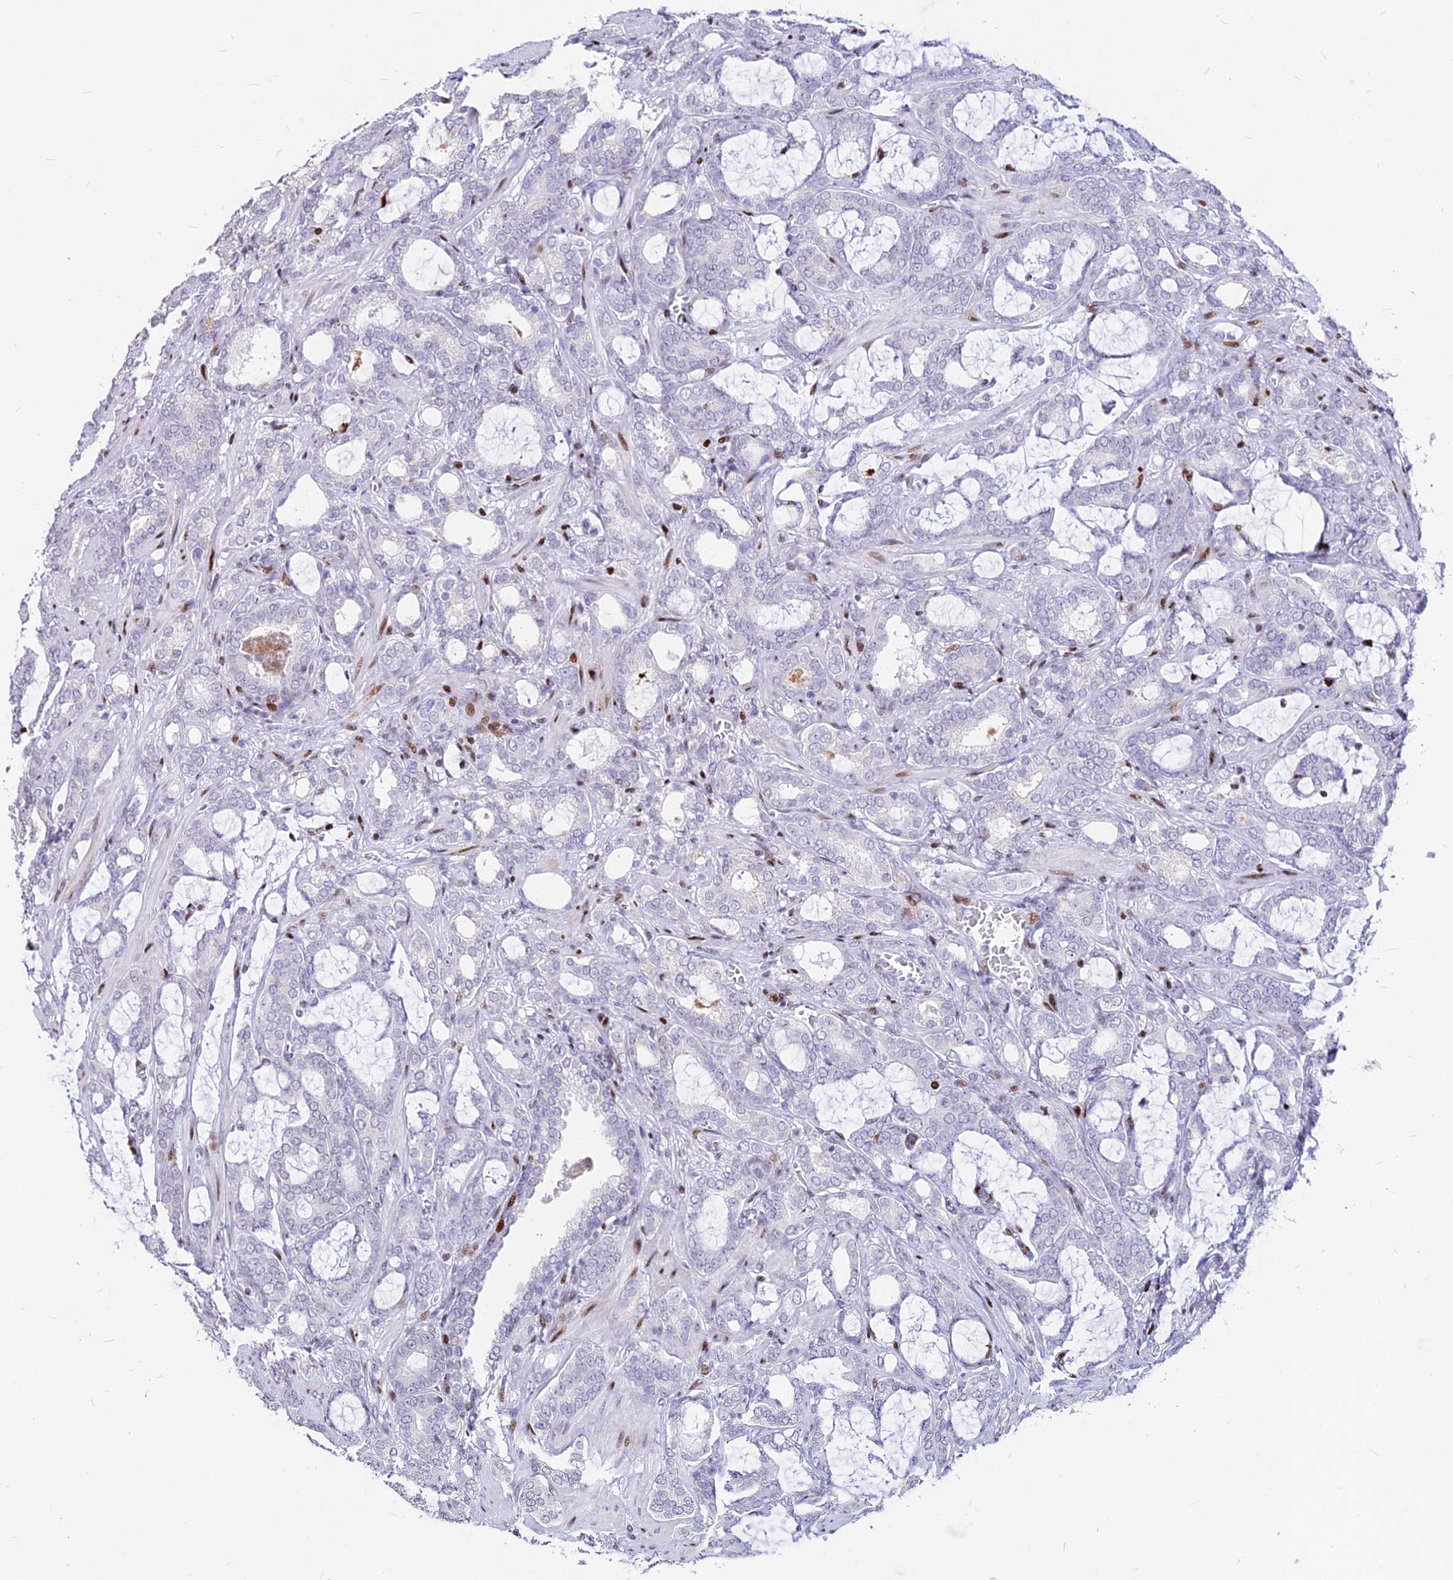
{"staining": {"intensity": "negative", "quantity": "none", "location": "none"}, "tissue": "prostate cancer", "cell_type": "Tumor cells", "image_type": "cancer", "snomed": [{"axis": "morphology", "description": "Adenocarcinoma, High grade"}, {"axis": "topography", "description": "Prostate and seminal vesicle, NOS"}], "caption": "IHC of prostate cancer reveals no positivity in tumor cells.", "gene": "PRPS1", "patient": {"sex": "male", "age": 67}}